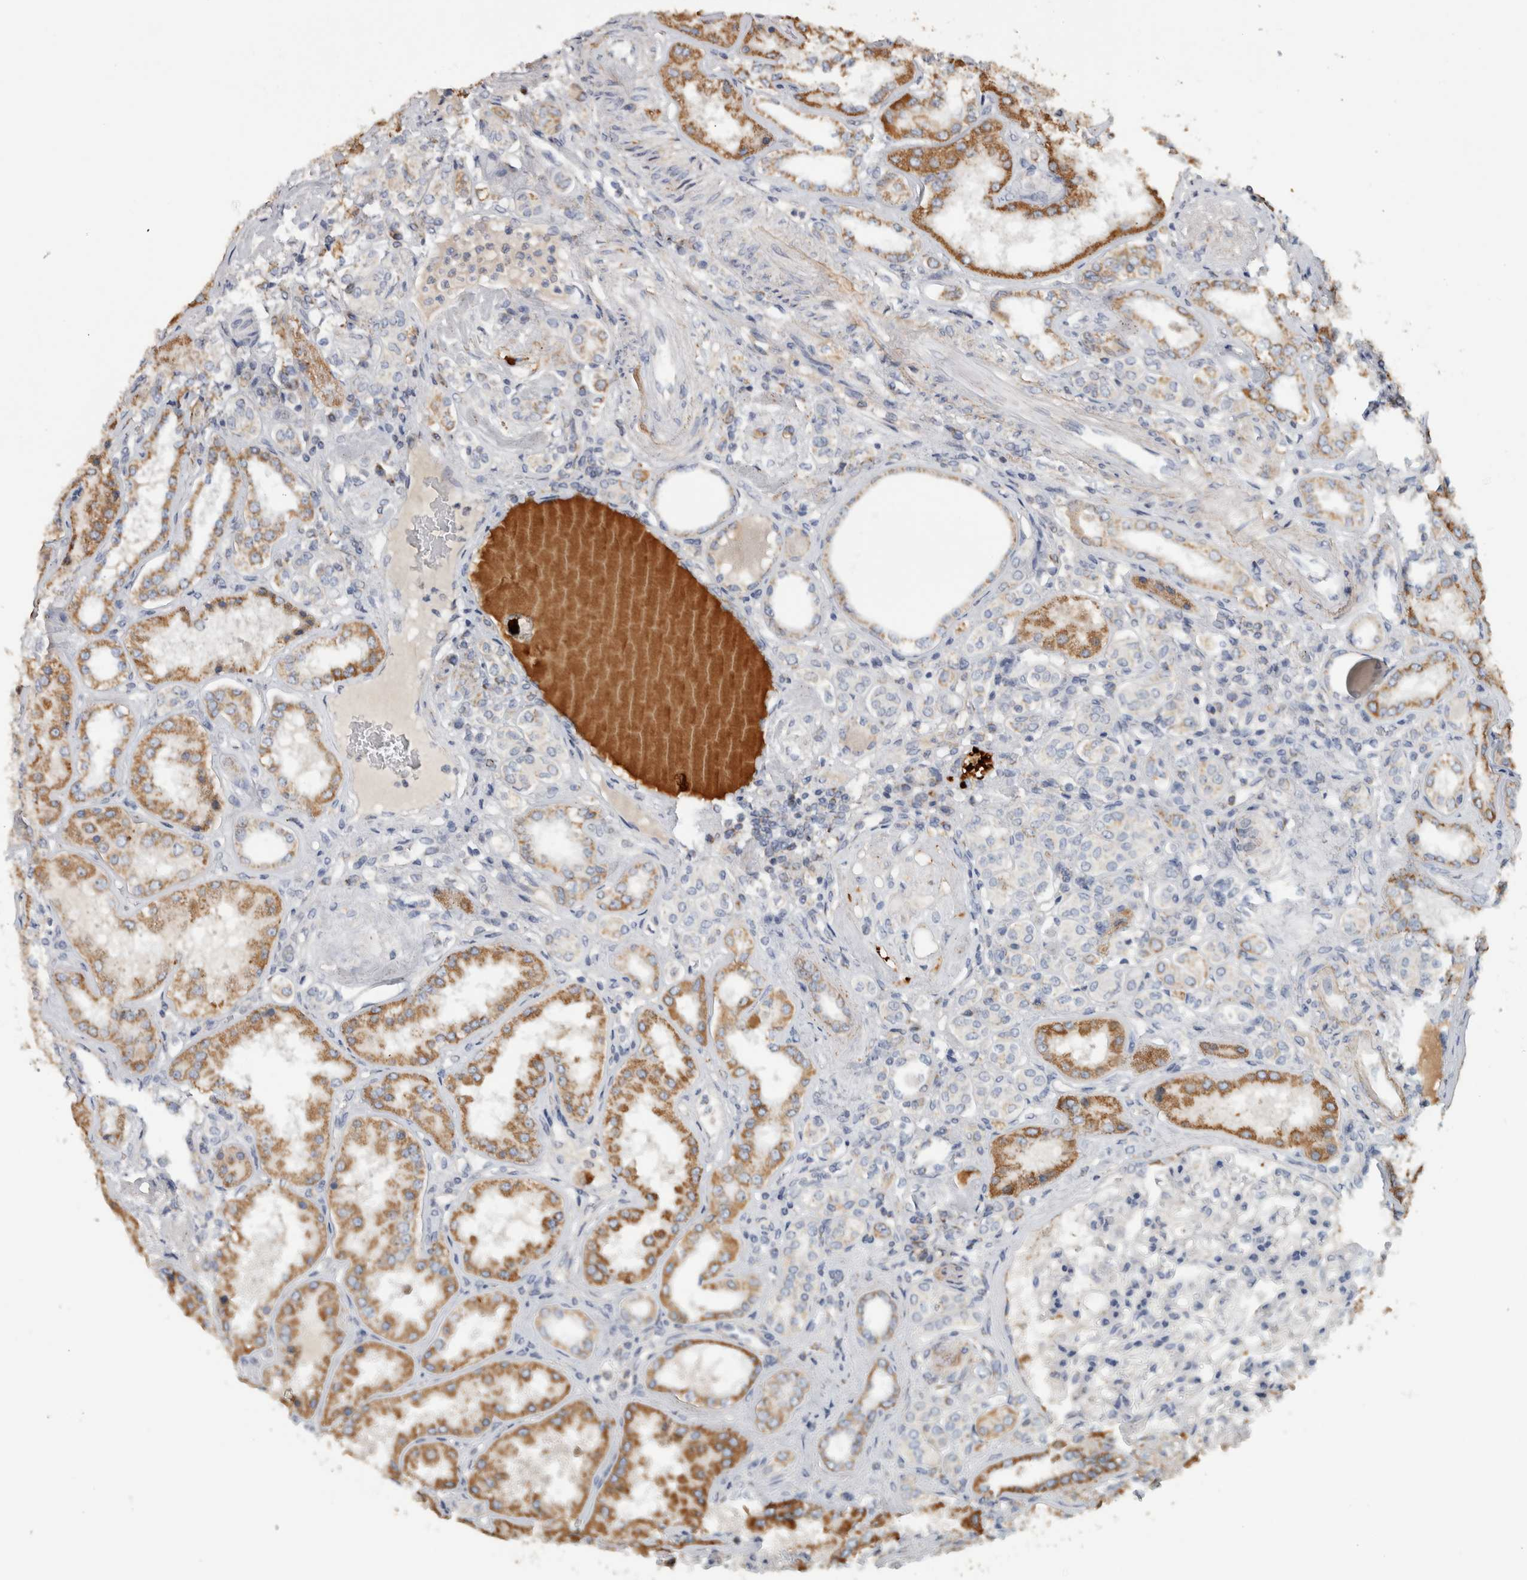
{"staining": {"intensity": "negative", "quantity": "none", "location": "none"}, "tissue": "kidney", "cell_type": "Cells in glomeruli", "image_type": "normal", "snomed": [{"axis": "morphology", "description": "Normal tissue, NOS"}, {"axis": "topography", "description": "Kidney"}], "caption": "Cells in glomeruli are negative for protein expression in normal human kidney. (IHC, brightfield microscopy, high magnification).", "gene": "ST8SIA1", "patient": {"sex": "female", "age": 56}}